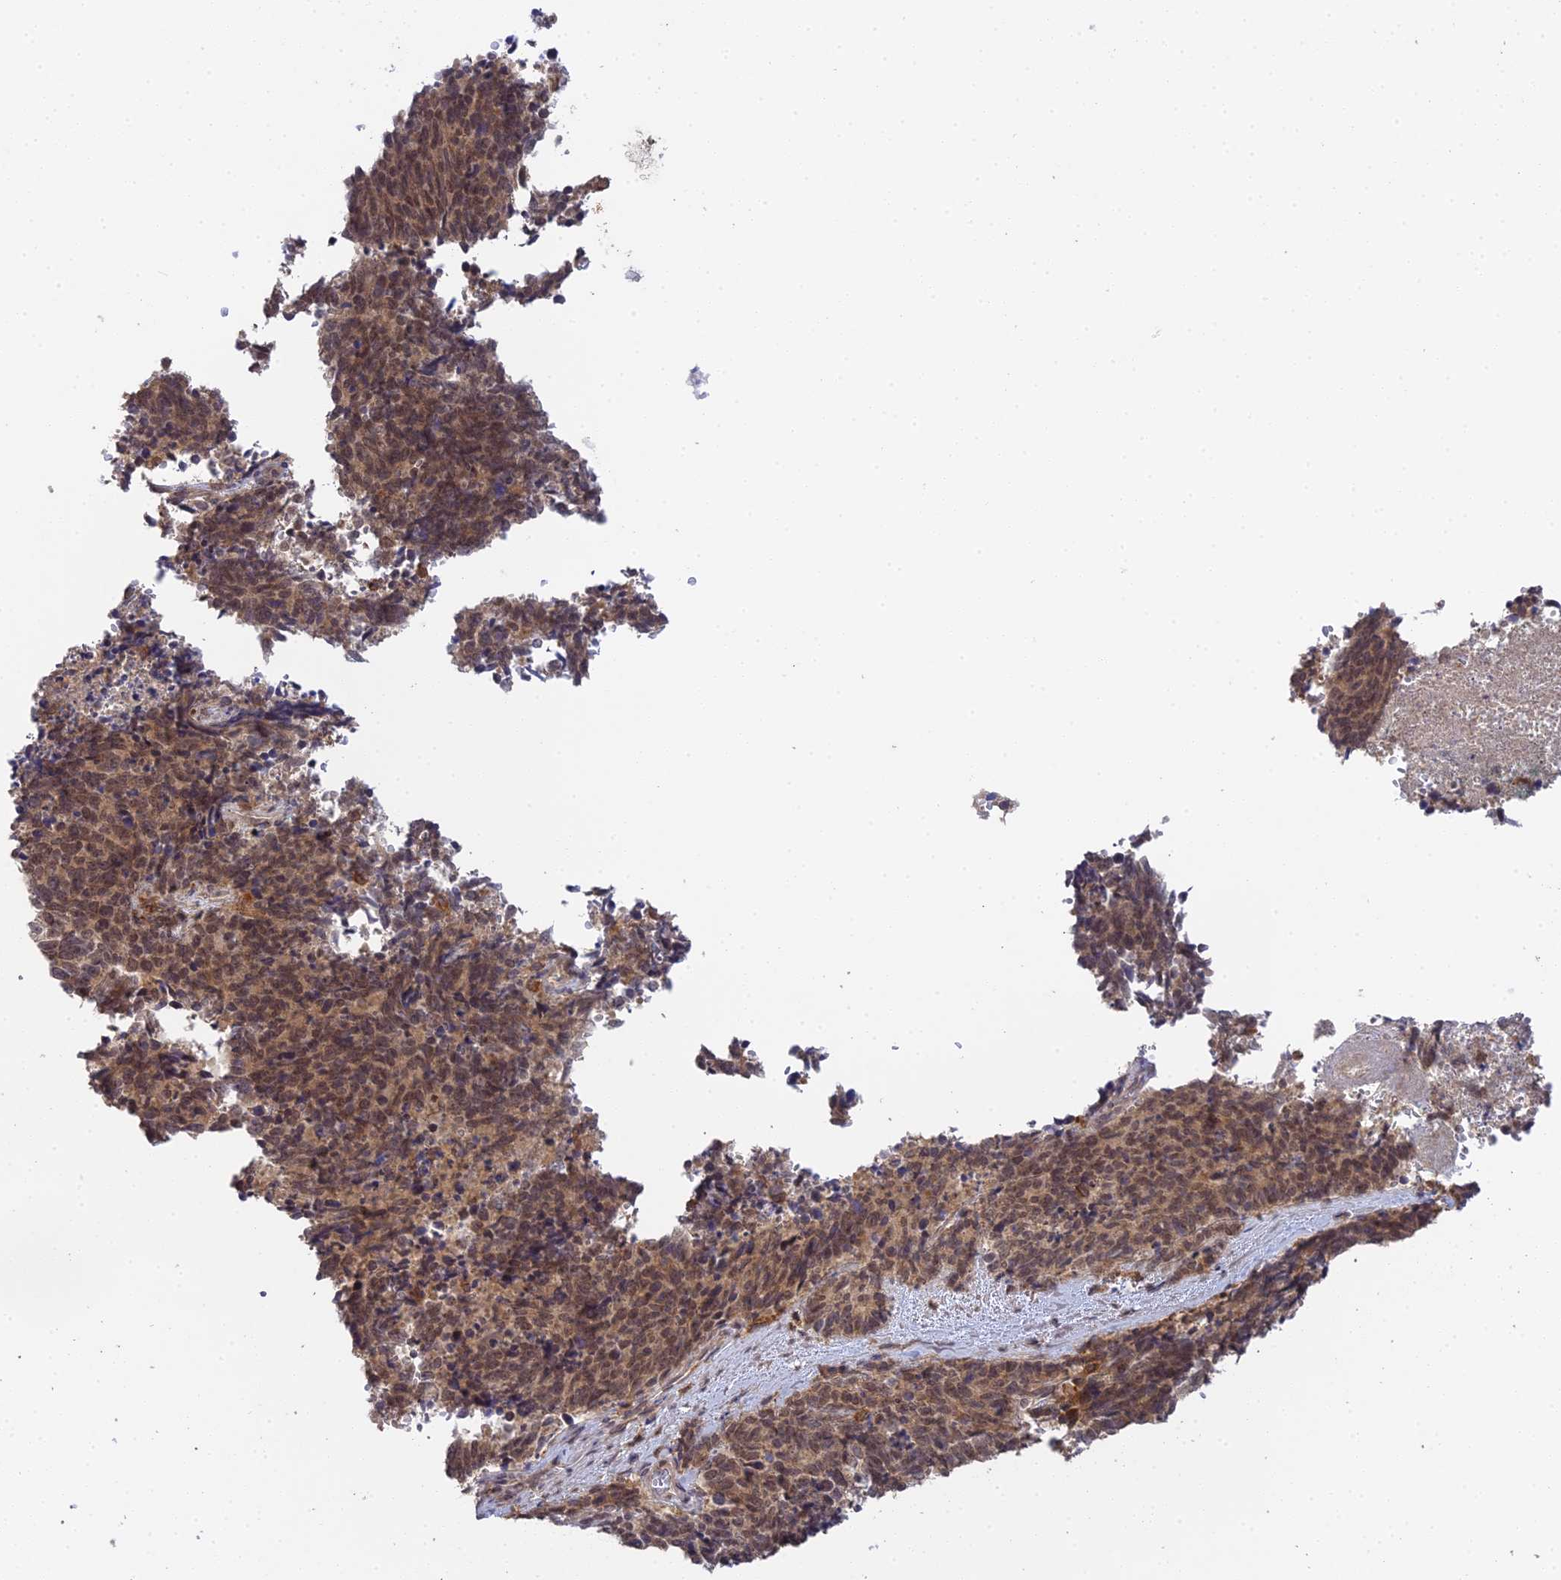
{"staining": {"intensity": "moderate", "quantity": ">75%", "location": "nuclear"}, "tissue": "cervical cancer", "cell_type": "Tumor cells", "image_type": "cancer", "snomed": [{"axis": "morphology", "description": "Squamous cell carcinoma, NOS"}, {"axis": "topography", "description": "Cervix"}], "caption": "About >75% of tumor cells in human cervical cancer (squamous cell carcinoma) show moderate nuclear protein positivity as visualized by brown immunohistochemical staining.", "gene": "TPRX1", "patient": {"sex": "female", "age": 29}}